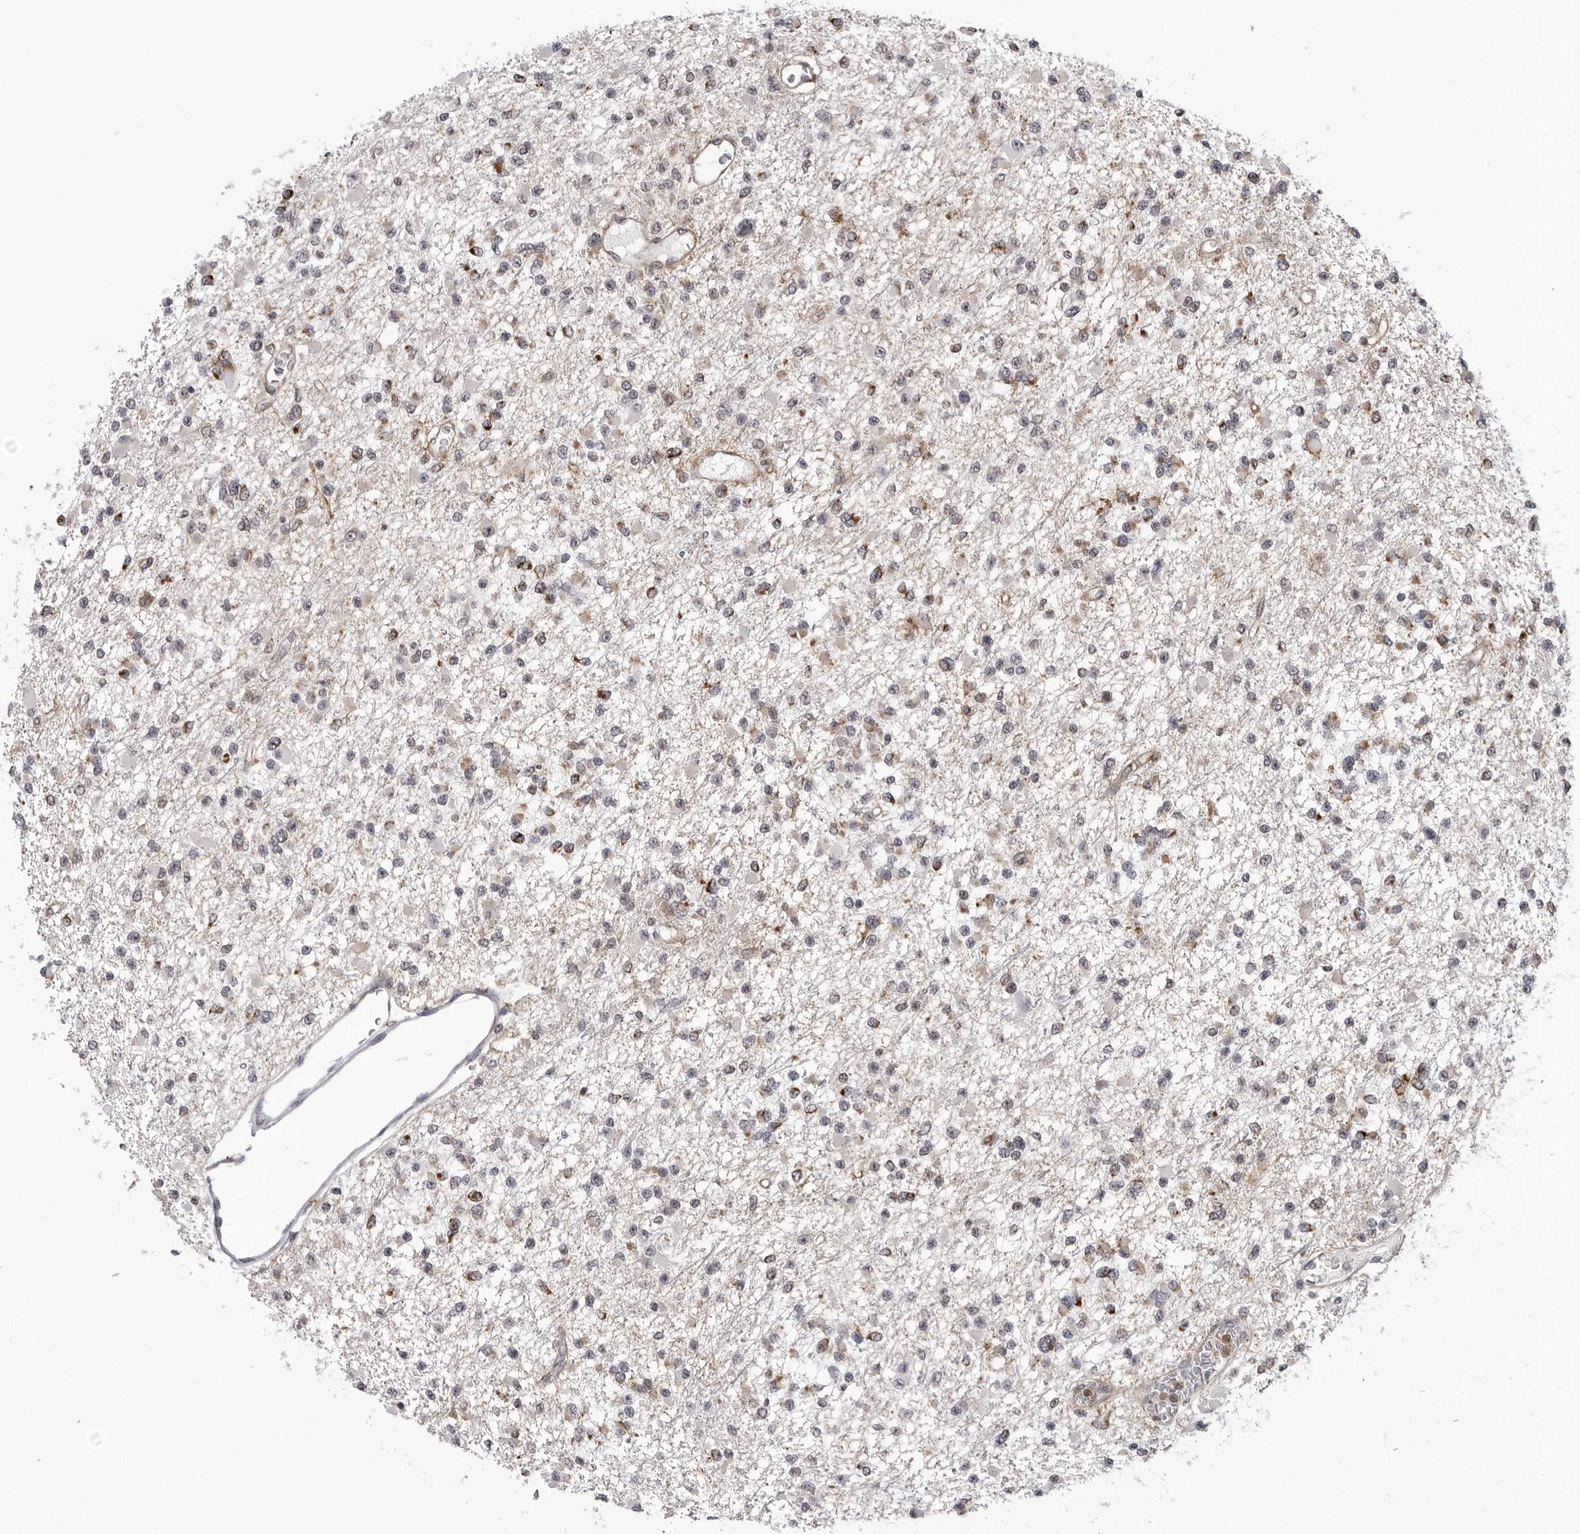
{"staining": {"intensity": "moderate", "quantity": "25%-75%", "location": "cytoplasmic/membranous"}, "tissue": "glioma", "cell_type": "Tumor cells", "image_type": "cancer", "snomed": [{"axis": "morphology", "description": "Glioma, malignant, Low grade"}, {"axis": "topography", "description": "Brain"}], "caption": "Brown immunohistochemical staining in human glioma displays moderate cytoplasmic/membranous positivity in approximately 25%-75% of tumor cells.", "gene": "CDK20", "patient": {"sex": "female", "age": 22}}